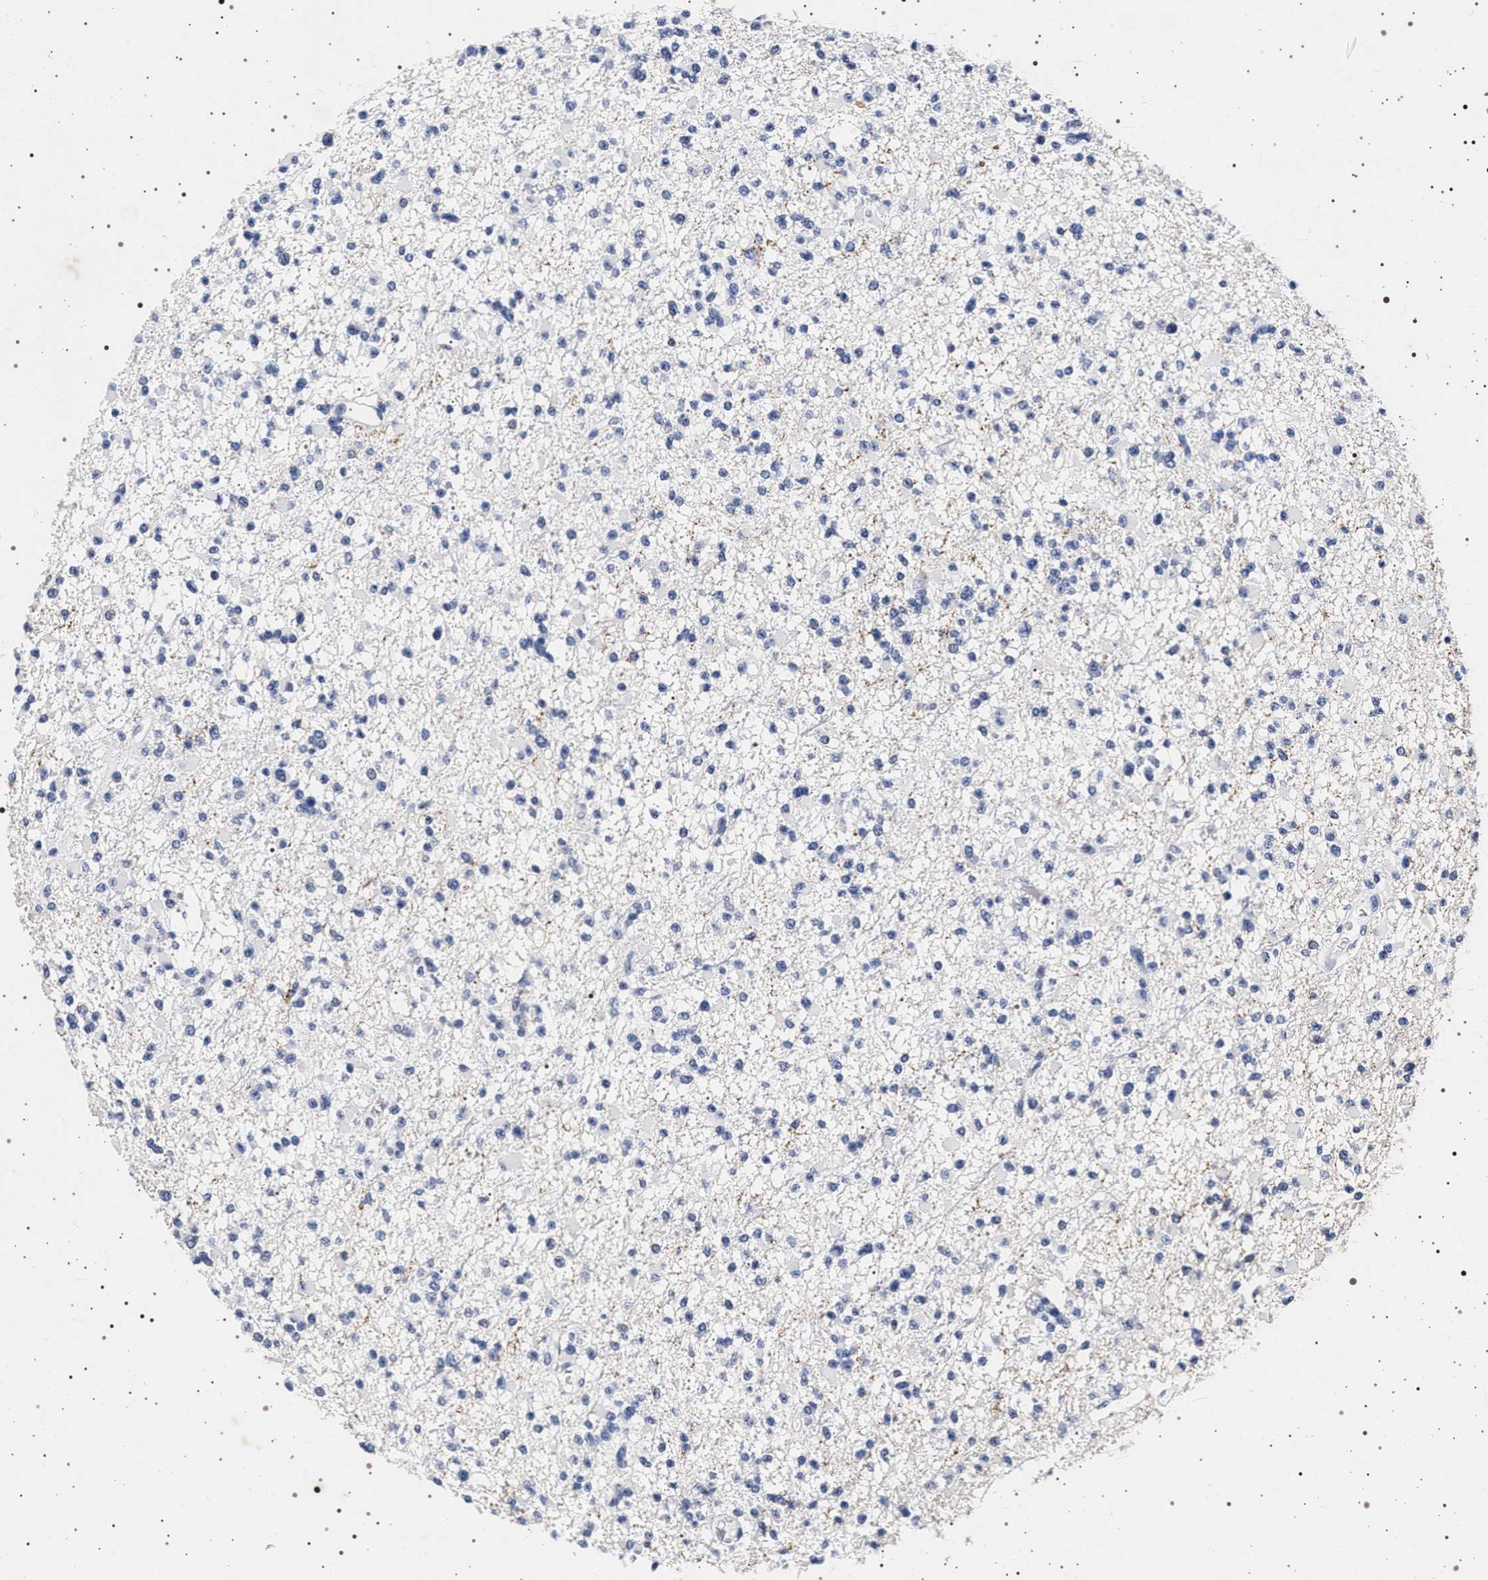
{"staining": {"intensity": "negative", "quantity": "none", "location": "none"}, "tissue": "glioma", "cell_type": "Tumor cells", "image_type": "cancer", "snomed": [{"axis": "morphology", "description": "Glioma, malignant, Low grade"}, {"axis": "topography", "description": "Brain"}], "caption": "Malignant low-grade glioma was stained to show a protein in brown. There is no significant positivity in tumor cells.", "gene": "SYN1", "patient": {"sex": "female", "age": 22}}